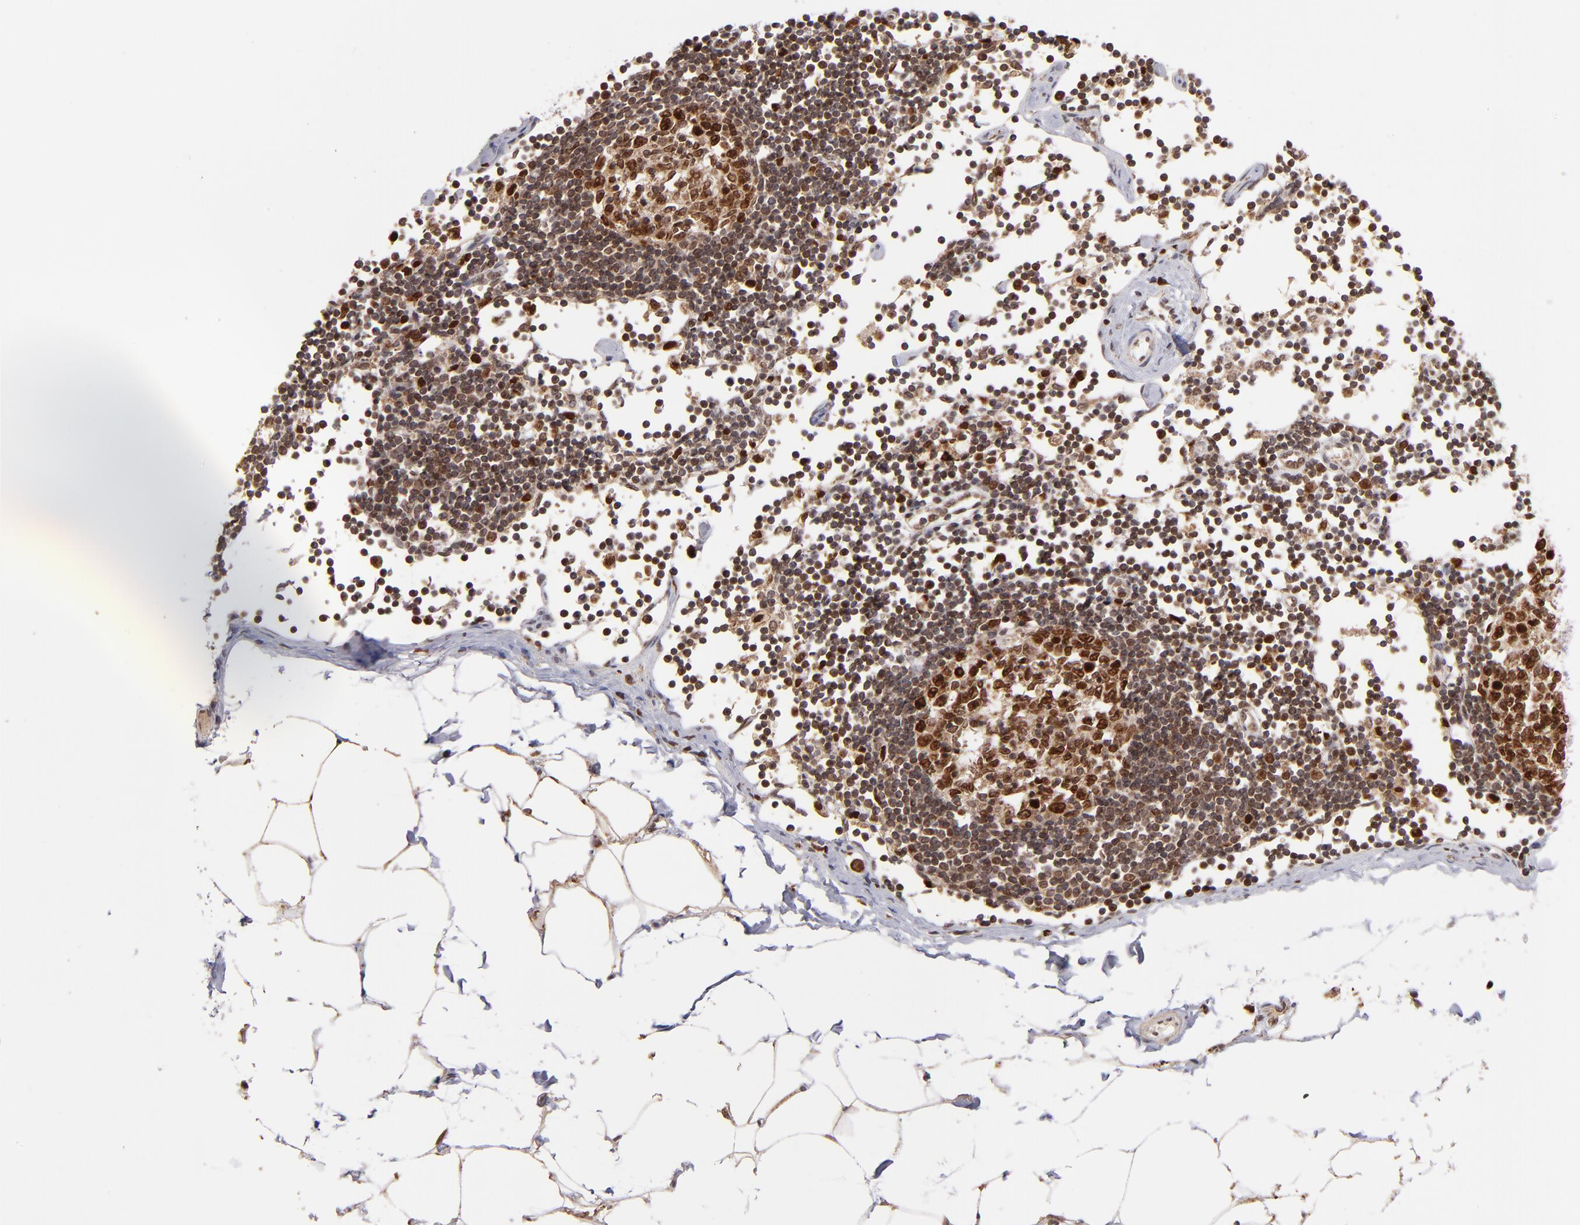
{"staining": {"intensity": "strong", "quantity": "25%-75%", "location": "cytoplasmic/membranous"}, "tissue": "adipose tissue", "cell_type": "Adipocytes", "image_type": "normal", "snomed": [{"axis": "morphology", "description": "Normal tissue, NOS"}, {"axis": "morphology", "description": "Adenocarcinoma, NOS"}, {"axis": "topography", "description": "Colon"}, {"axis": "topography", "description": "Peripheral nerve tissue"}], "caption": "Brown immunohistochemical staining in normal adipose tissue reveals strong cytoplasmic/membranous positivity in about 25%-75% of adipocytes. (Brightfield microscopy of DAB IHC at high magnification).", "gene": "TOP1MT", "patient": {"sex": "male", "age": 14}}